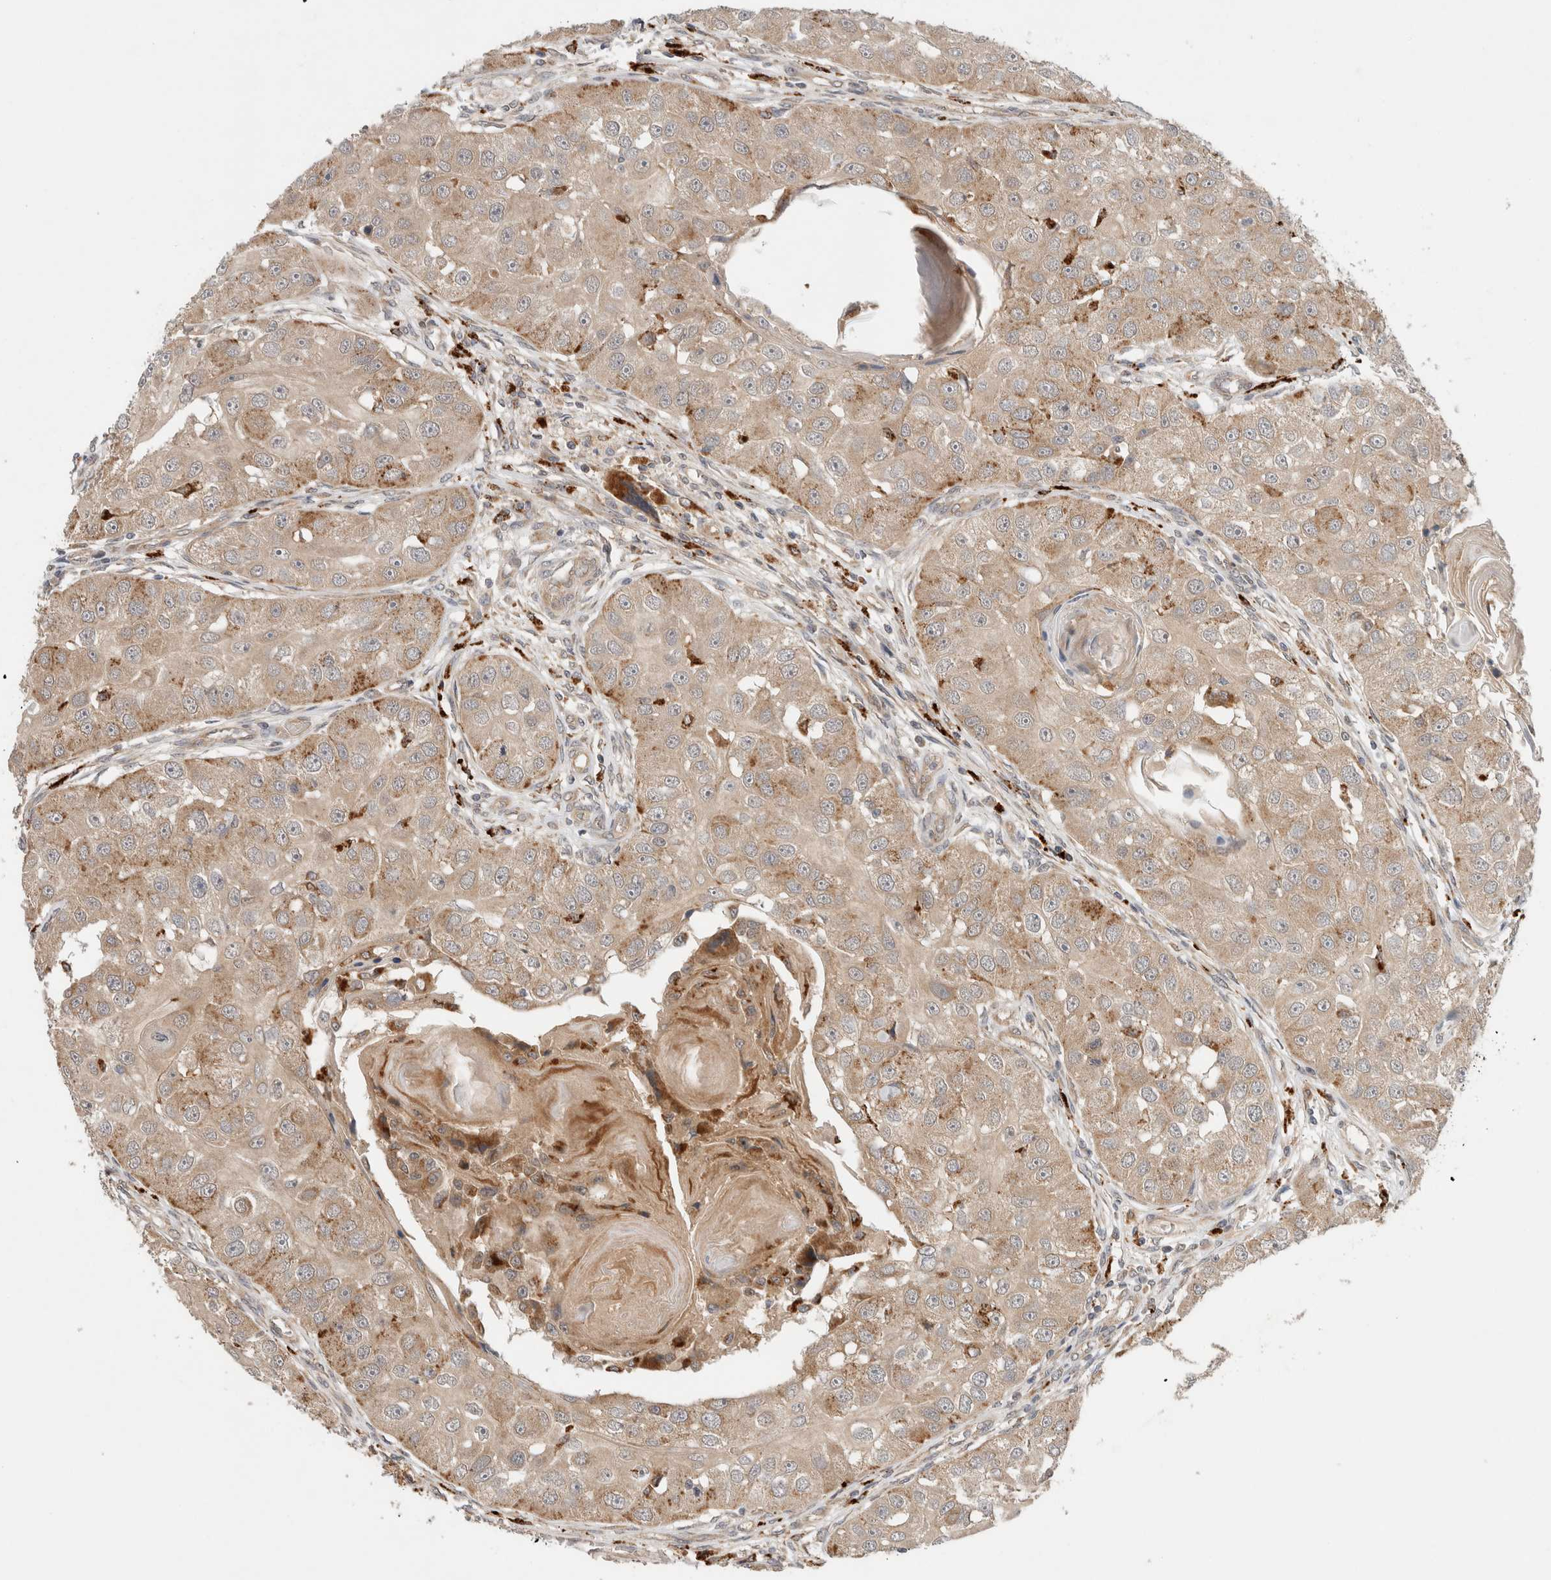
{"staining": {"intensity": "weak", "quantity": ">75%", "location": "cytoplasmic/membranous"}, "tissue": "head and neck cancer", "cell_type": "Tumor cells", "image_type": "cancer", "snomed": [{"axis": "morphology", "description": "Normal tissue, NOS"}, {"axis": "morphology", "description": "Squamous cell carcinoma, NOS"}, {"axis": "topography", "description": "Skeletal muscle"}, {"axis": "topography", "description": "Head-Neck"}], "caption": "Immunohistochemistry staining of head and neck cancer (squamous cell carcinoma), which displays low levels of weak cytoplasmic/membranous expression in about >75% of tumor cells indicating weak cytoplasmic/membranous protein staining. The staining was performed using DAB (3,3'-diaminobenzidine) (brown) for protein detection and nuclei were counterstained in hematoxylin (blue).", "gene": "SGK1", "patient": {"sex": "male", "age": 51}}